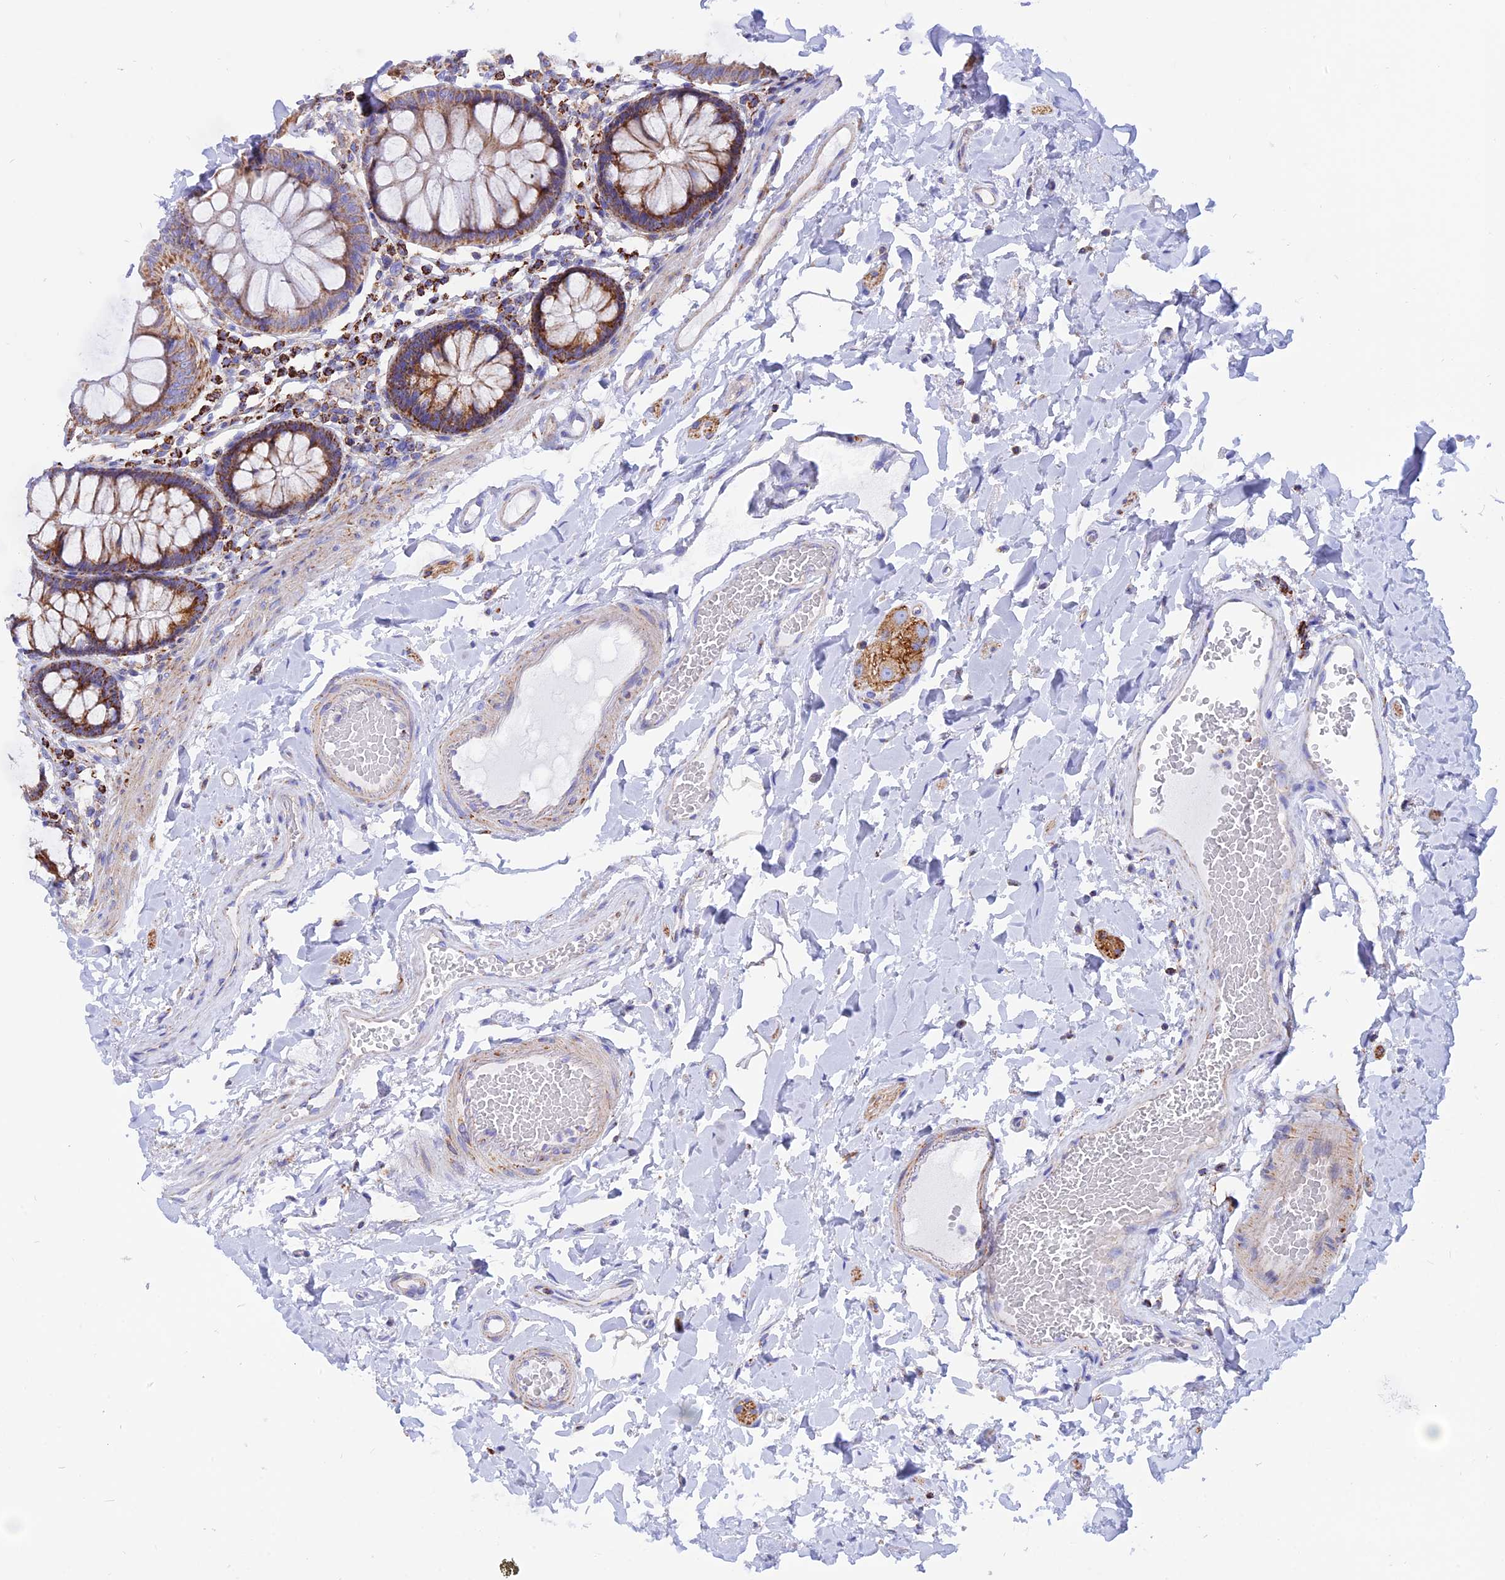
{"staining": {"intensity": "negative", "quantity": "none", "location": "none"}, "tissue": "colon", "cell_type": "Endothelial cells", "image_type": "normal", "snomed": [{"axis": "morphology", "description": "Normal tissue, NOS"}, {"axis": "topography", "description": "Colon"}], "caption": "Benign colon was stained to show a protein in brown. There is no significant staining in endothelial cells. The staining was performed using DAB to visualize the protein expression in brown, while the nuclei were stained in blue with hematoxylin (Magnification: 20x).", "gene": "GCDH", "patient": {"sex": "male", "age": 84}}